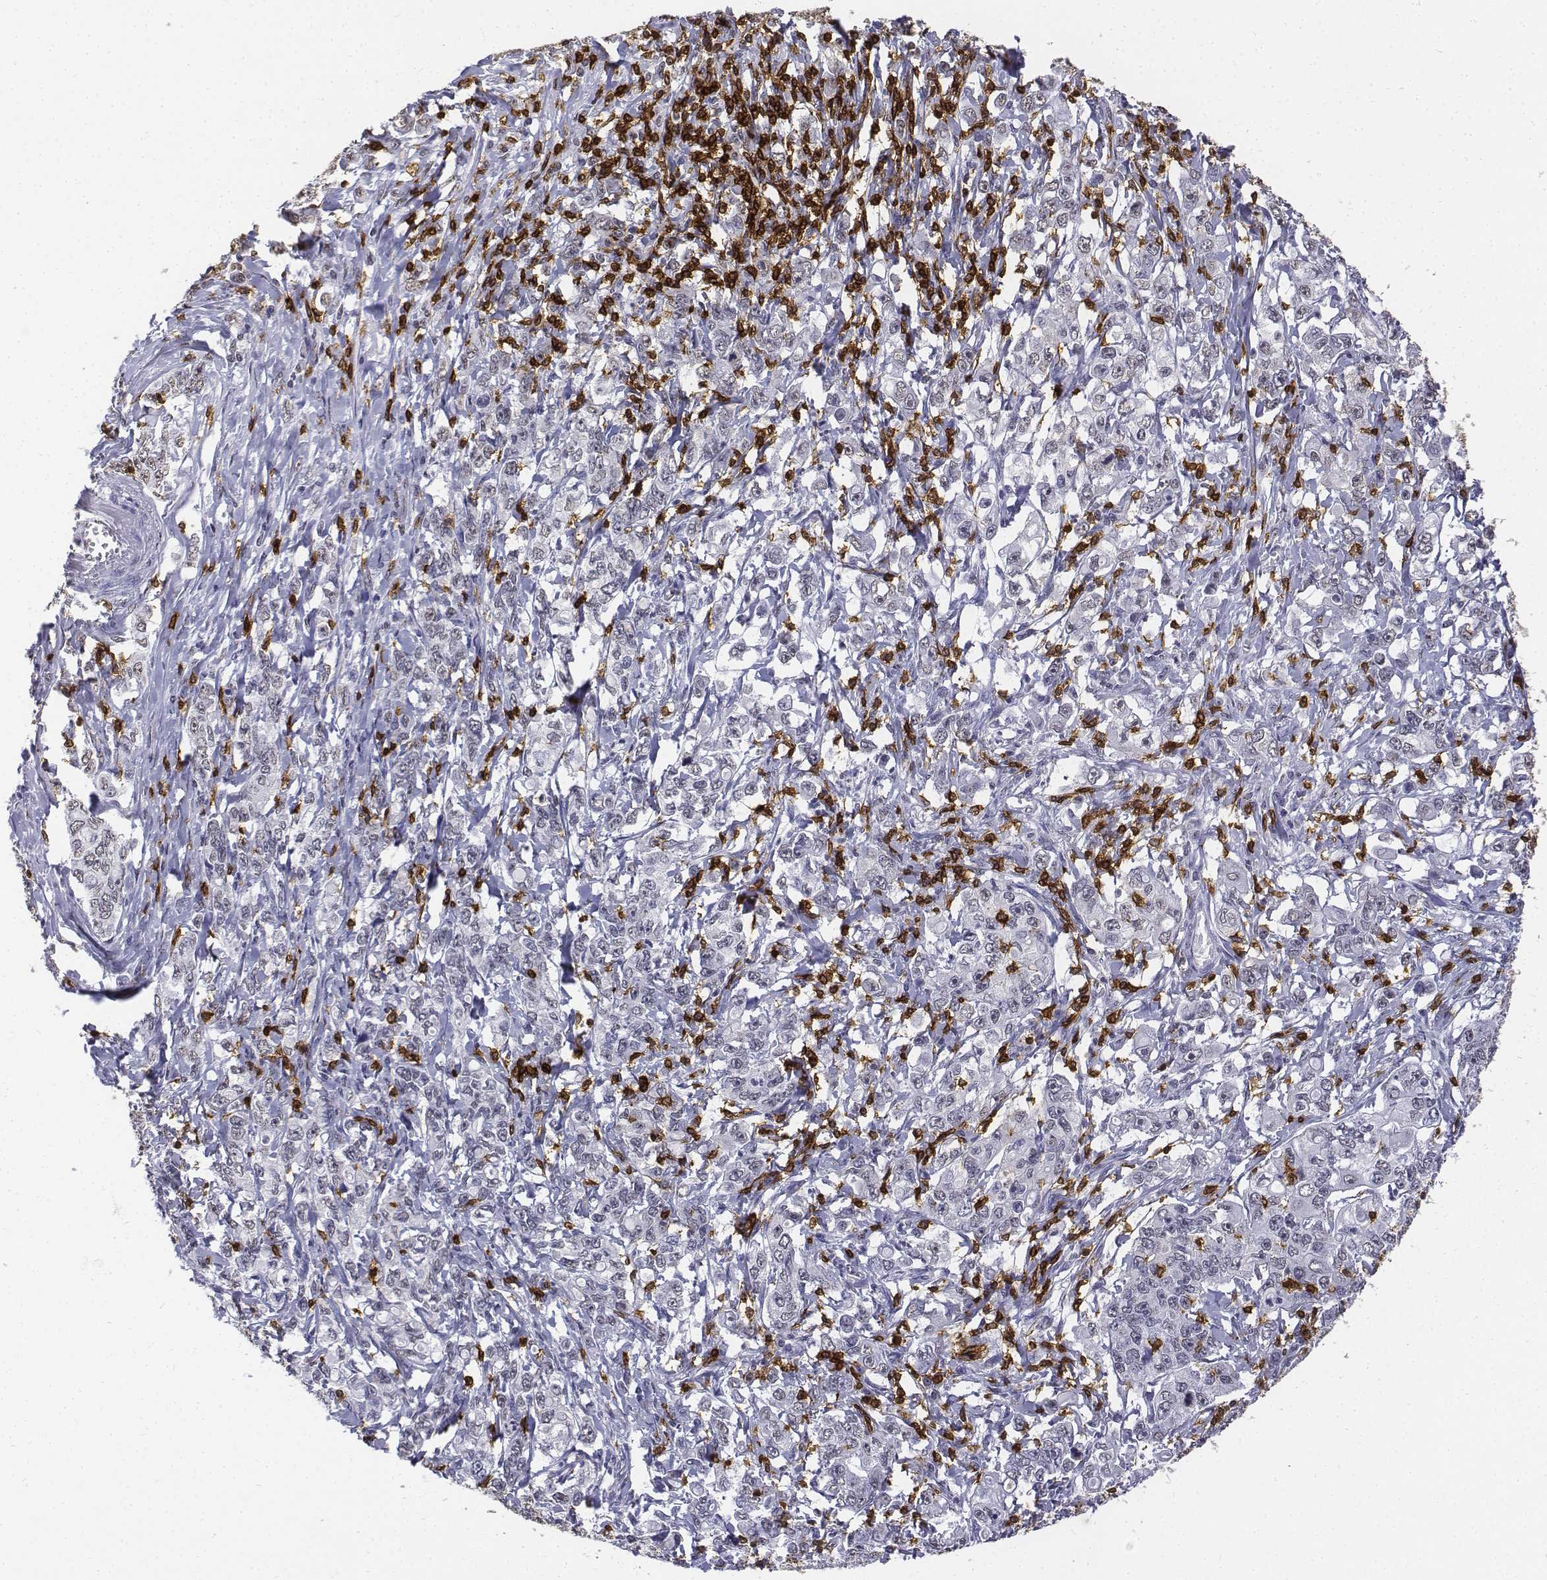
{"staining": {"intensity": "negative", "quantity": "none", "location": "none"}, "tissue": "stomach cancer", "cell_type": "Tumor cells", "image_type": "cancer", "snomed": [{"axis": "morphology", "description": "Adenocarcinoma, NOS"}, {"axis": "topography", "description": "Stomach, lower"}], "caption": "Tumor cells are negative for brown protein staining in stomach cancer (adenocarcinoma). (Immunohistochemistry (ihc), brightfield microscopy, high magnification).", "gene": "CD3E", "patient": {"sex": "female", "age": 72}}